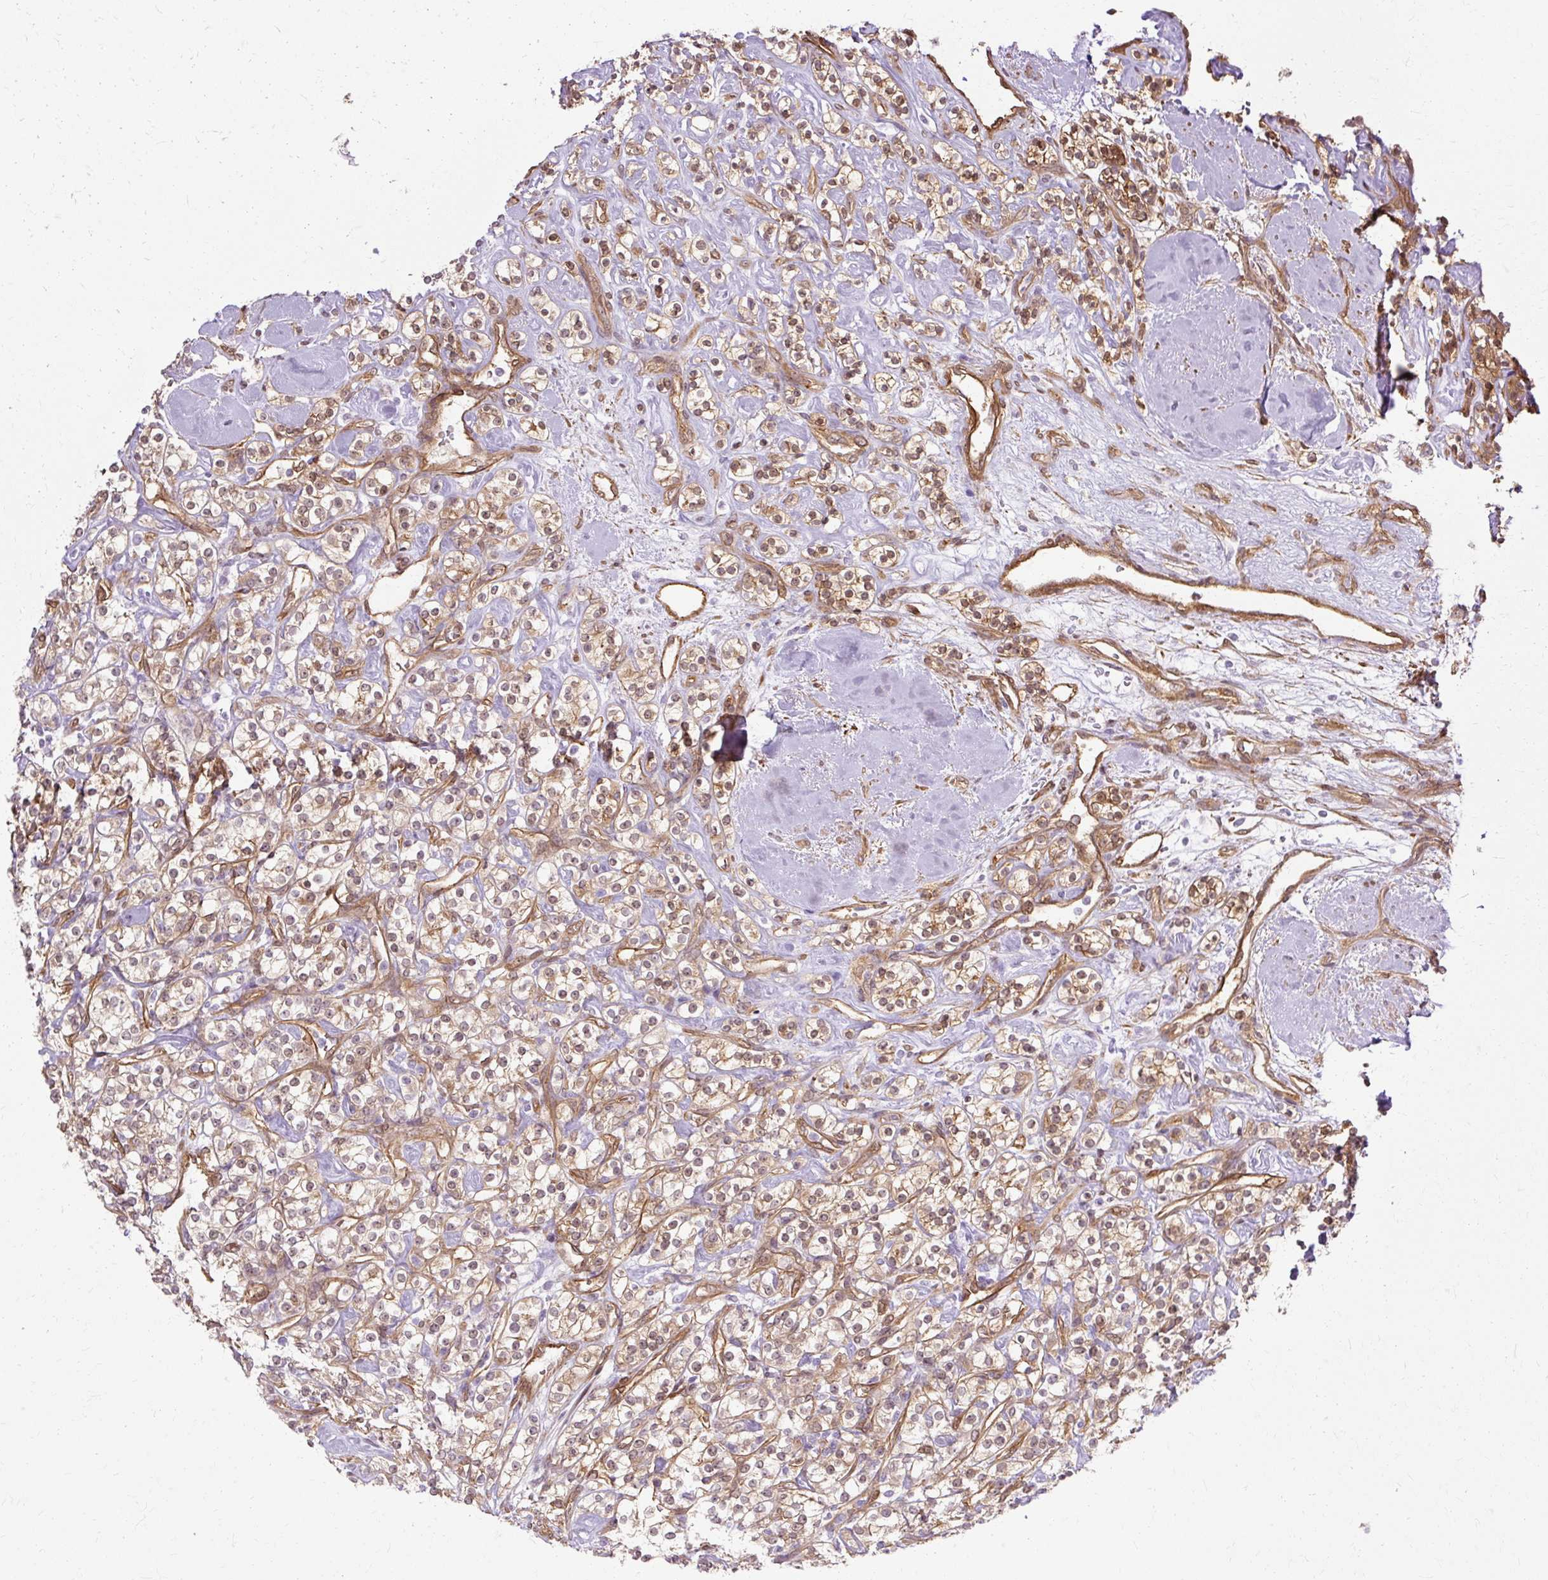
{"staining": {"intensity": "weak", "quantity": ">75%", "location": "cytoplasmic/membranous,nuclear"}, "tissue": "renal cancer", "cell_type": "Tumor cells", "image_type": "cancer", "snomed": [{"axis": "morphology", "description": "Adenocarcinoma, NOS"}, {"axis": "topography", "description": "Kidney"}], "caption": "IHC (DAB (3,3'-diaminobenzidine)) staining of human adenocarcinoma (renal) shows weak cytoplasmic/membranous and nuclear protein expression in about >75% of tumor cells.", "gene": "CNN3", "patient": {"sex": "male", "age": 77}}